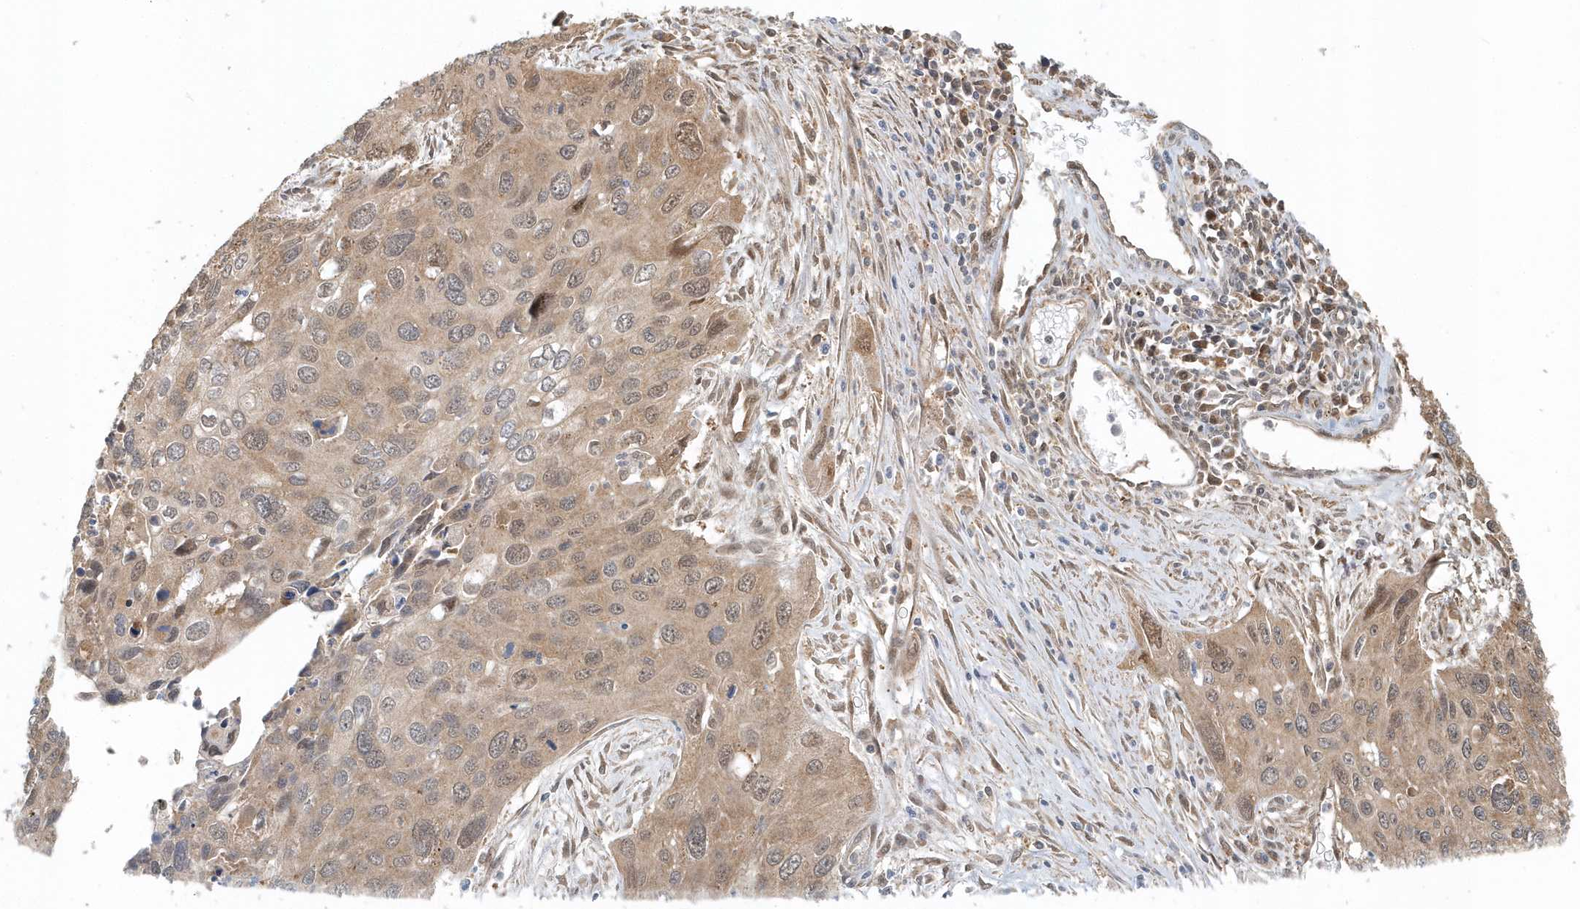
{"staining": {"intensity": "weak", "quantity": ">75%", "location": "cytoplasmic/membranous,nuclear"}, "tissue": "cervical cancer", "cell_type": "Tumor cells", "image_type": "cancer", "snomed": [{"axis": "morphology", "description": "Squamous cell carcinoma, NOS"}, {"axis": "topography", "description": "Cervix"}], "caption": "Cervical squamous cell carcinoma stained for a protein (brown) displays weak cytoplasmic/membranous and nuclear positive staining in approximately >75% of tumor cells.", "gene": "PSMD6", "patient": {"sex": "female", "age": 55}}